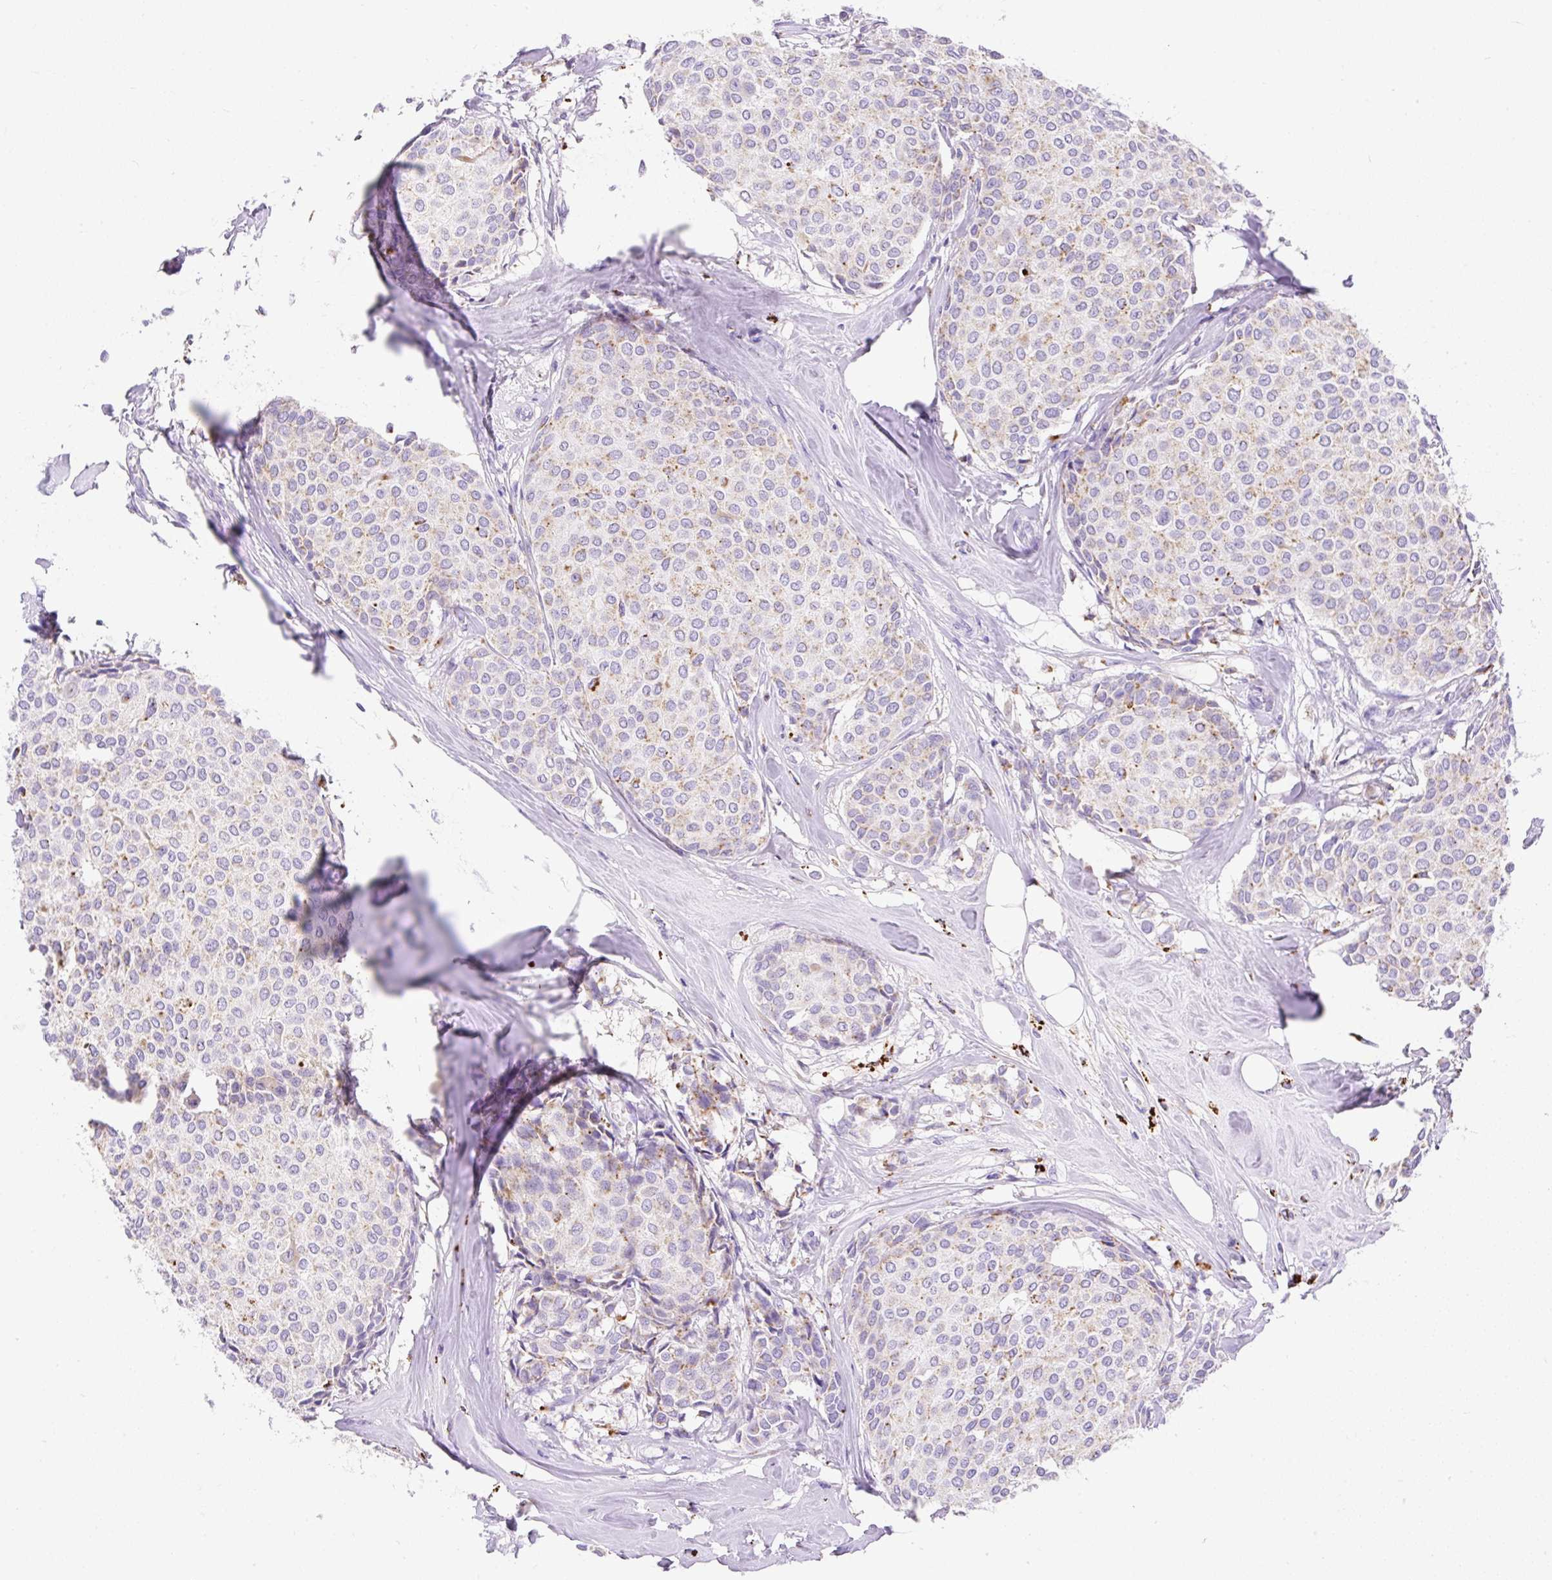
{"staining": {"intensity": "weak", "quantity": "25%-75%", "location": "cytoplasmic/membranous"}, "tissue": "breast cancer", "cell_type": "Tumor cells", "image_type": "cancer", "snomed": [{"axis": "morphology", "description": "Duct carcinoma"}, {"axis": "topography", "description": "Breast"}], "caption": "The histopathology image exhibits staining of intraductal carcinoma (breast), revealing weak cytoplasmic/membranous protein expression (brown color) within tumor cells.", "gene": "HEXB", "patient": {"sex": "female", "age": 47}}